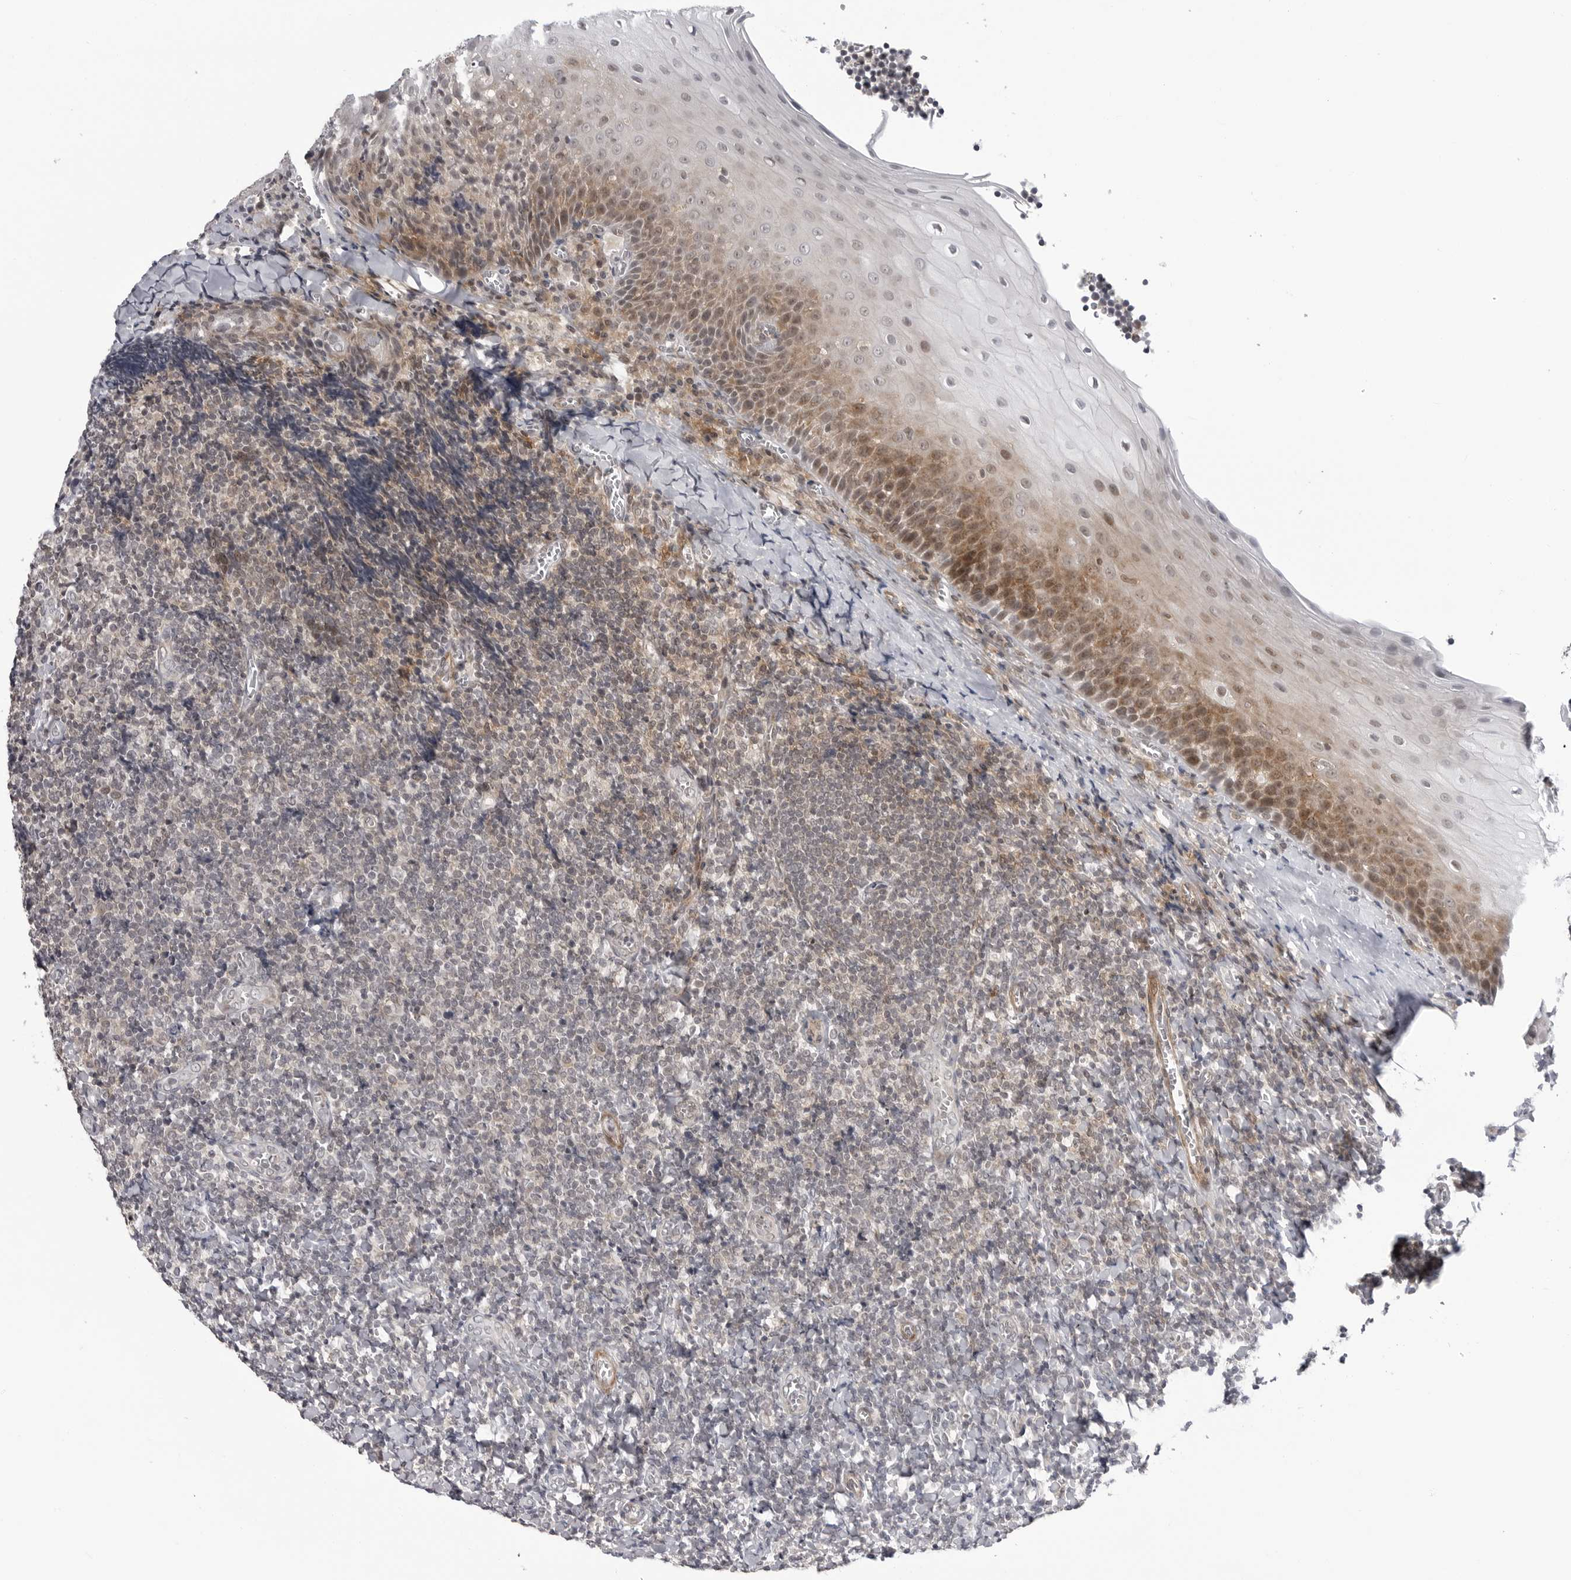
{"staining": {"intensity": "moderate", "quantity": "<25%", "location": "cytoplasmic/membranous"}, "tissue": "tonsil", "cell_type": "Germinal center cells", "image_type": "normal", "snomed": [{"axis": "morphology", "description": "Normal tissue, NOS"}, {"axis": "topography", "description": "Tonsil"}], "caption": "Unremarkable tonsil was stained to show a protein in brown. There is low levels of moderate cytoplasmic/membranous staining in approximately <25% of germinal center cells. (Brightfield microscopy of DAB IHC at high magnification).", "gene": "ADAMTS5", "patient": {"sex": "male", "age": 27}}